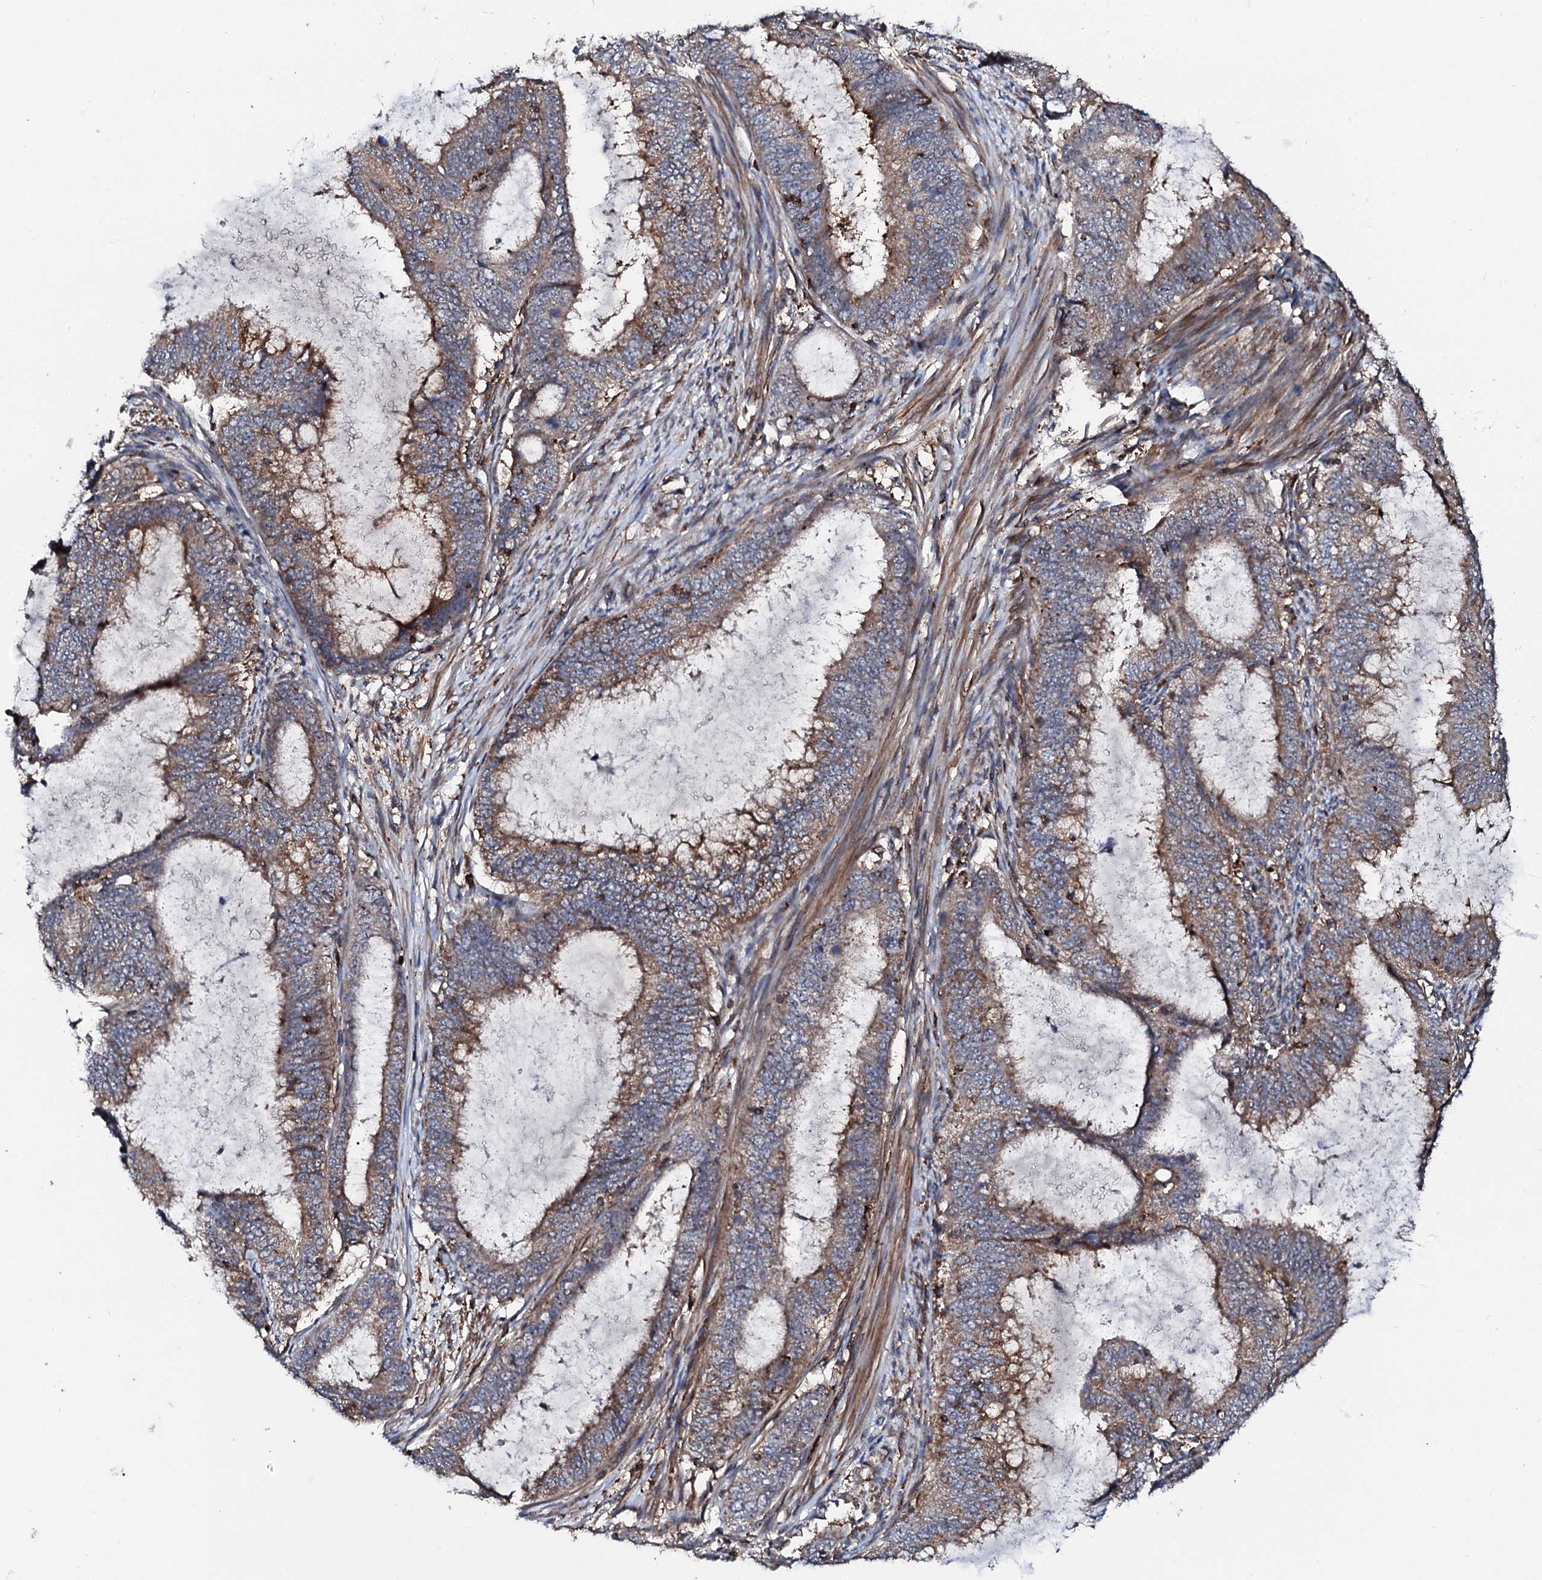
{"staining": {"intensity": "moderate", "quantity": ">75%", "location": "cytoplasmic/membranous"}, "tissue": "endometrial cancer", "cell_type": "Tumor cells", "image_type": "cancer", "snomed": [{"axis": "morphology", "description": "Adenocarcinoma, NOS"}, {"axis": "topography", "description": "Endometrium"}], "caption": "Endometrial cancer (adenocarcinoma) stained with DAB (3,3'-diaminobenzidine) IHC exhibits medium levels of moderate cytoplasmic/membranous positivity in approximately >75% of tumor cells.", "gene": "GTPBP4", "patient": {"sex": "female", "age": 51}}